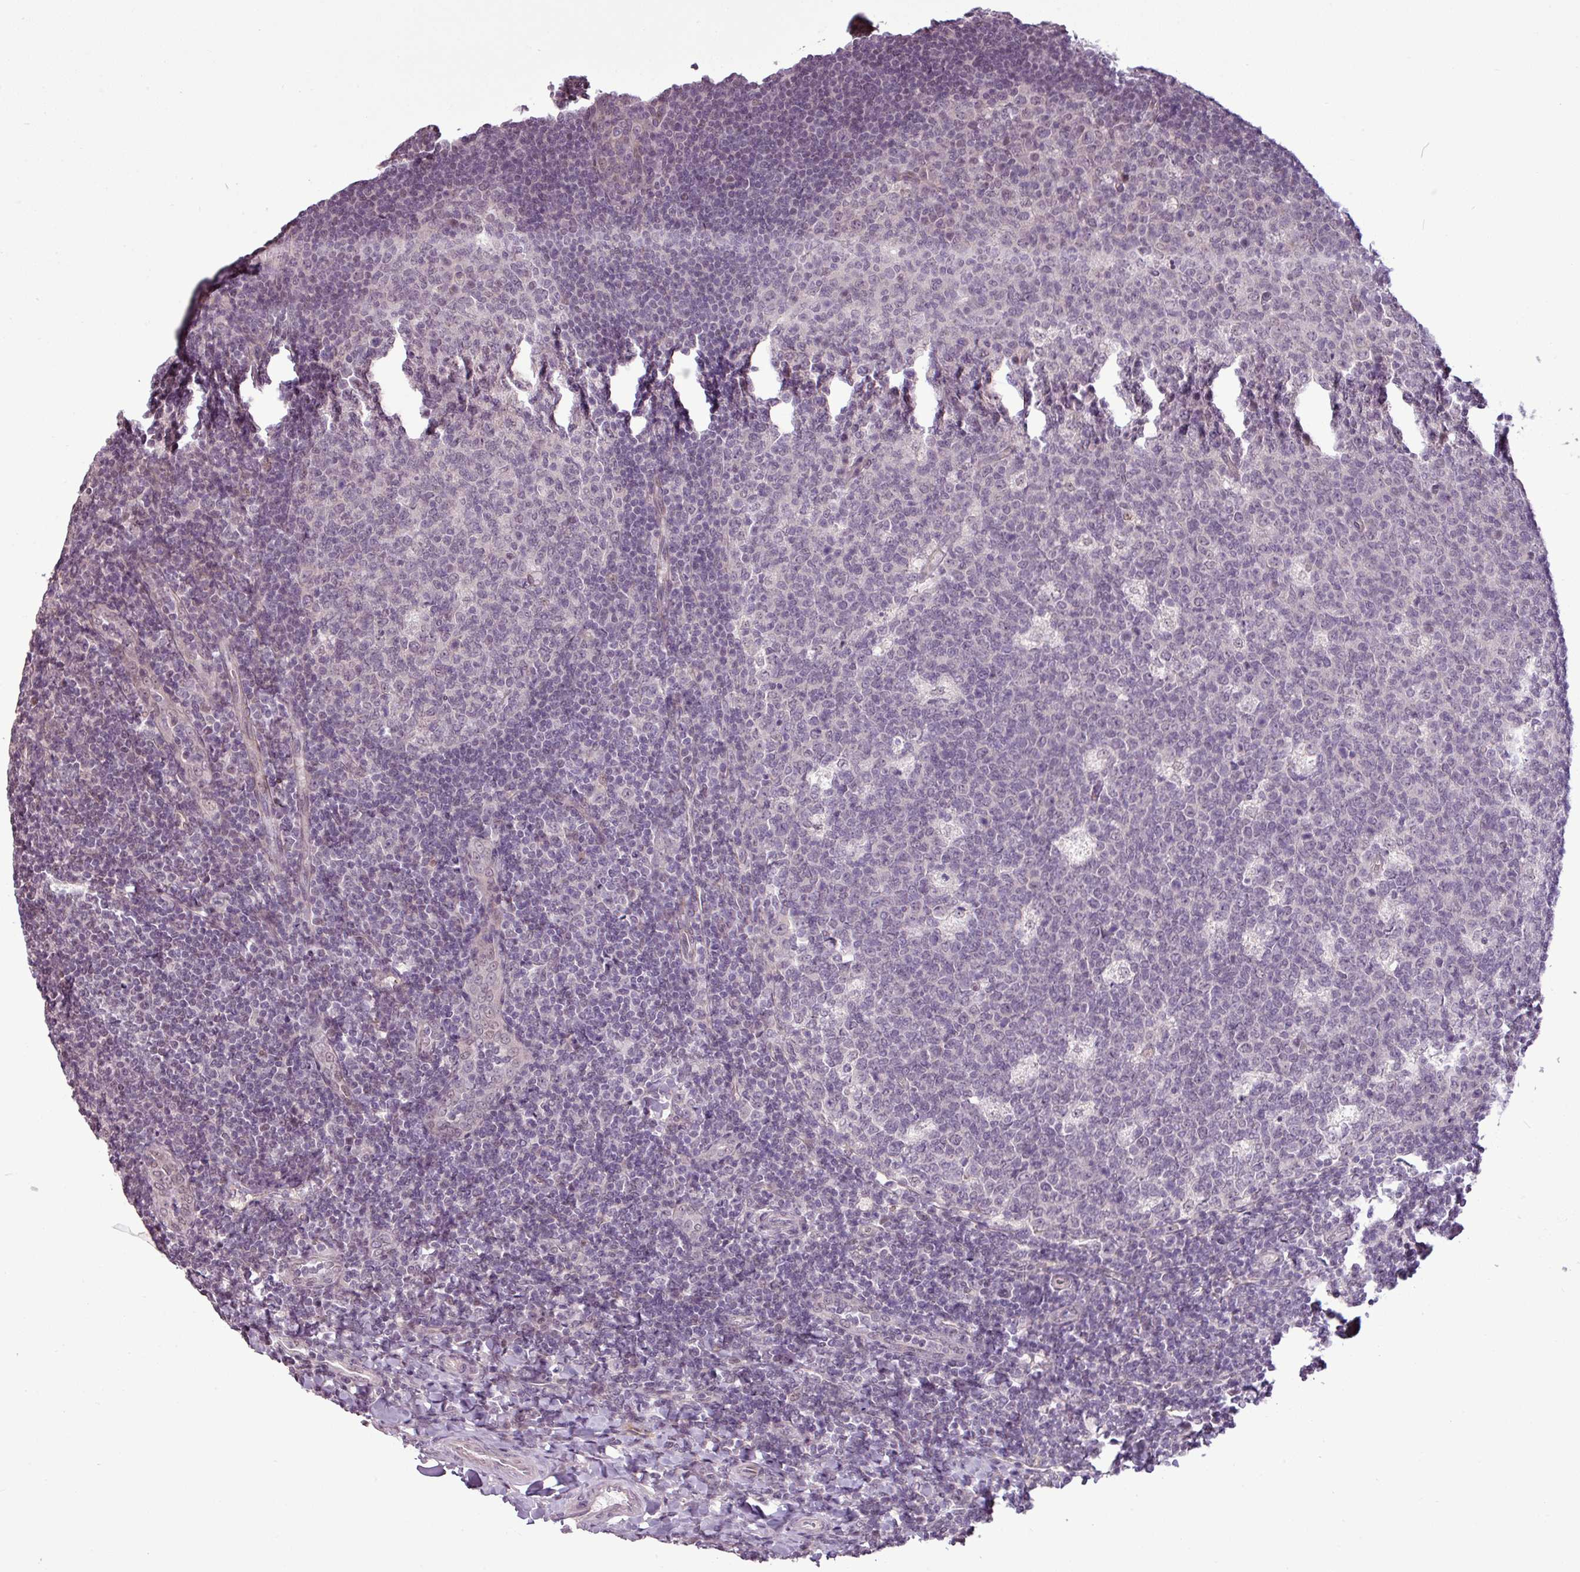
{"staining": {"intensity": "negative", "quantity": "none", "location": "none"}, "tissue": "tonsil", "cell_type": "Germinal center cells", "image_type": "normal", "snomed": [{"axis": "morphology", "description": "Normal tissue, NOS"}, {"axis": "topography", "description": "Tonsil"}], "caption": "Immunohistochemistry micrograph of unremarkable tonsil: human tonsil stained with DAB demonstrates no significant protein positivity in germinal center cells.", "gene": "GPT2", "patient": {"sex": "male", "age": 17}}